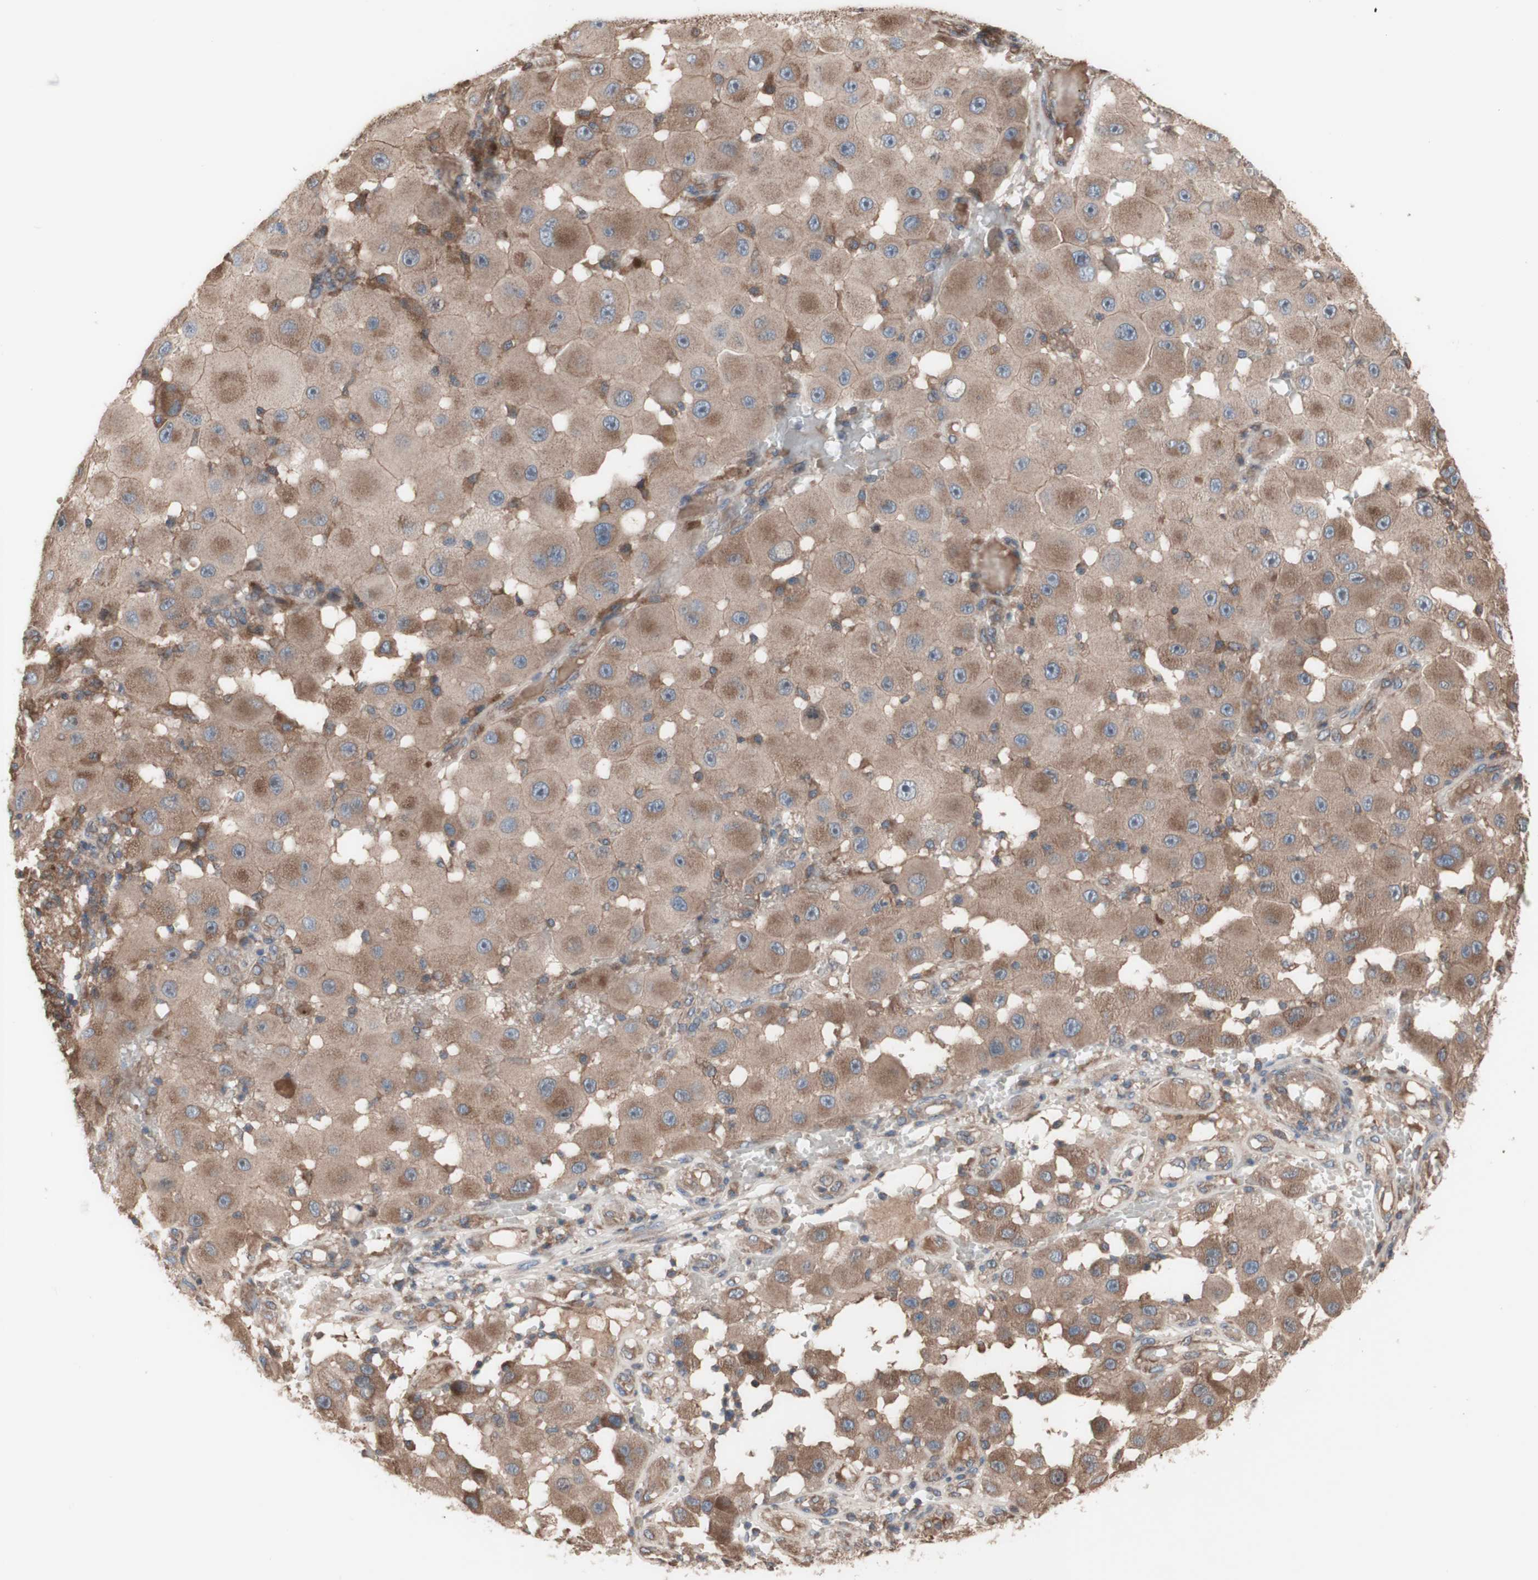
{"staining": {"intensity": "moderate", "quantity": ">75%", "location": "cytoplasmic/membranous"}, "tissue": "melanoma", "cell_type": "Tumor cells", "image_type": "cancer", "snomed": [{"axis": "morphology", "description": "Malignant melanoma, NOS"}, {"axis": "topography", "description": "Skin"}], "caption": "This is an image of immunohistochemistry (IHC) staining of melanoma, which shows moderate expression in the cytoplasmic/membranous of tumor cells.", "gene": "COPB1", "patient": {"sex": "female", "age": 81}}